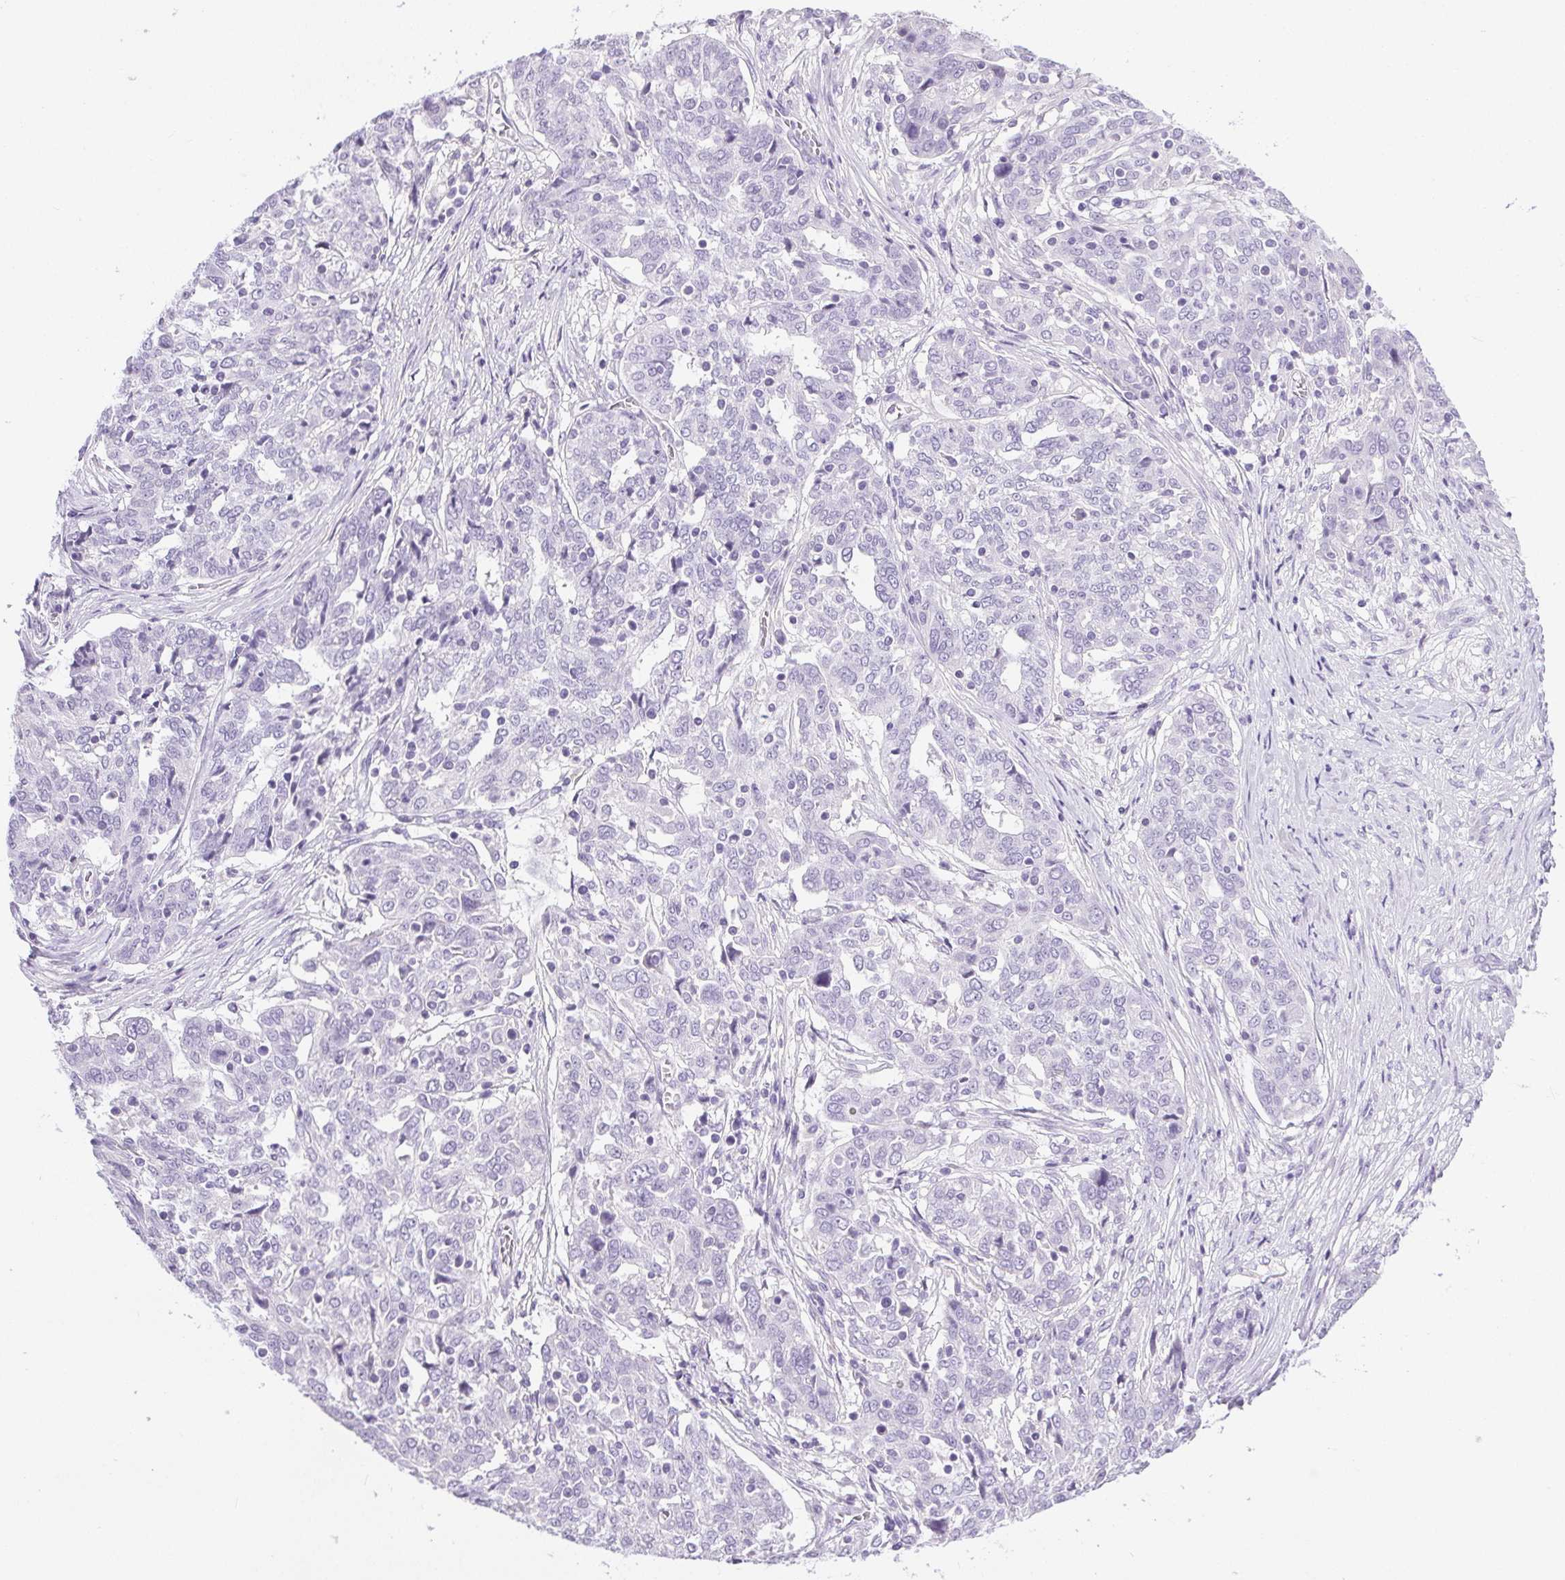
{"staining": {"intensity": "negative", "quantity": "none", "location": "none"}, "tissue": "ovarian cancer", "cell_type": "Tumor cells", "image_type": "cancer", "snomed": [{"axis": "morphology", "description": "Cystadenocarcinoma, serous, NOS"}, {"axis": "topography", "description": "Ovary"}], "caption": "Ovarian cancer was stained to show a protein in brown. There is no significant positivity in tumor cells.", "gene": "C20orf85", "patient": {"sex": "female", "age": 67}}